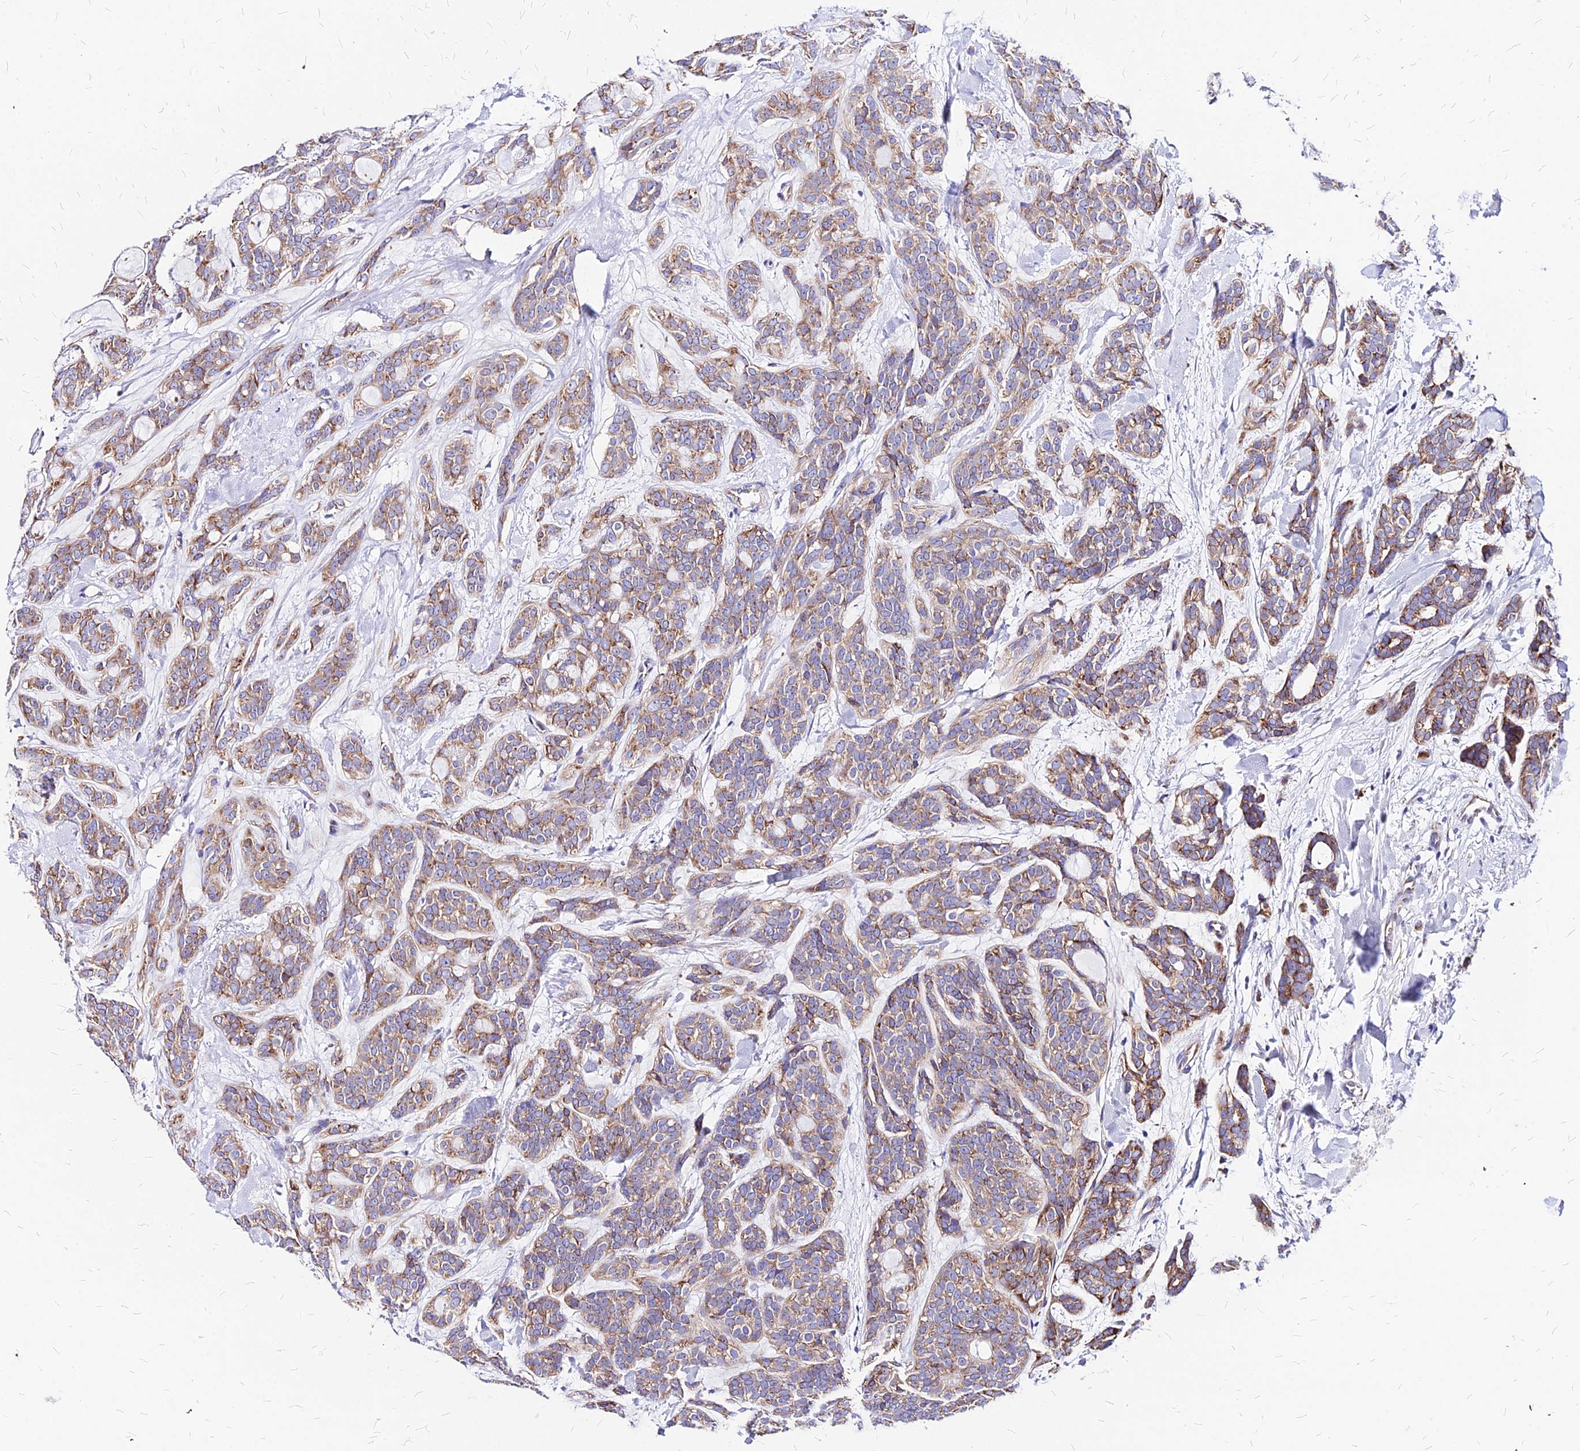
{"staining": {"intensity": "moderate", "quantity": ">75%", "location": "cytoplasmic/membranous"}, "tissue": "head and neck cancer", "cell_type": "Tumor cells", "image_type": "cancer", "snomed": [{"axis": "morphology", "description": "Adenocarcinoma, NOS"}, {"axis": "topography", "description": "Head-Neck"}], "caption": "Immunohistochemical staining of adenocarcinoma (head and neck) shows medium levels of moderate cytoplasmic/membranous protein staining in about >75% of tumor cells.", "gene": "RPL19", "patient": {"sex": "male", "age": 66}}